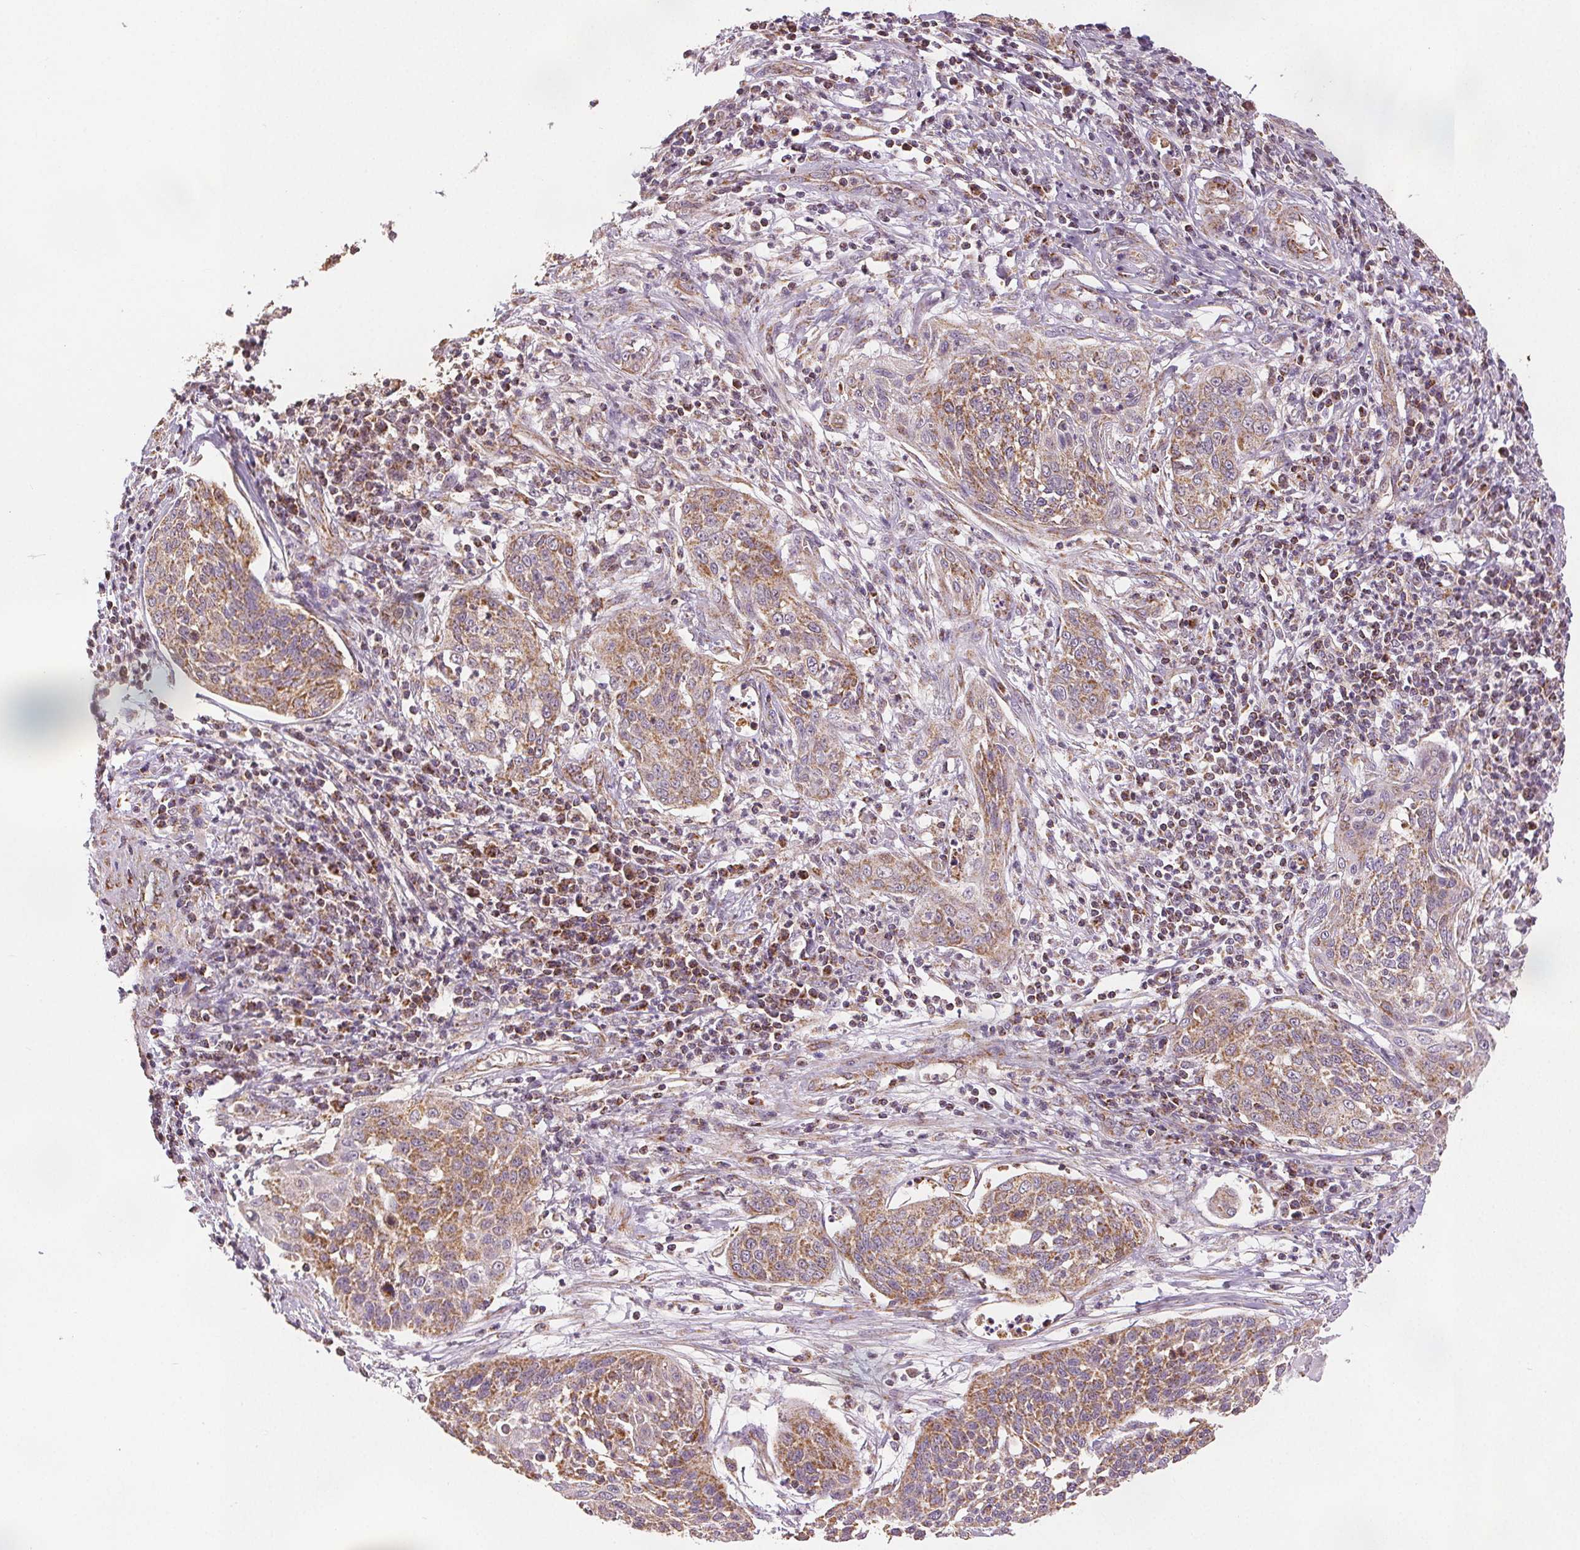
{"staining": {"intensity": "moderate", "quantity": ">75%", "location": "cytoplasmic/membranous"}, "tissue": "cervical cancer", "cell_type": "Tumor cells", "image_type": "cancer", "snomed": [{"axis": "morphology", "description": "Squamous cell carcinoma, NOS"}, {"axis": "topography", "description": "Cervix"}], "caption": "Immunohistochemical staining of human cervical cancer shows moderate cytoplasmic/membranous protein expression in about >75% of tumor cells.", "gene": "SDHB", "patient": {"sex": "female", "age": 34}}